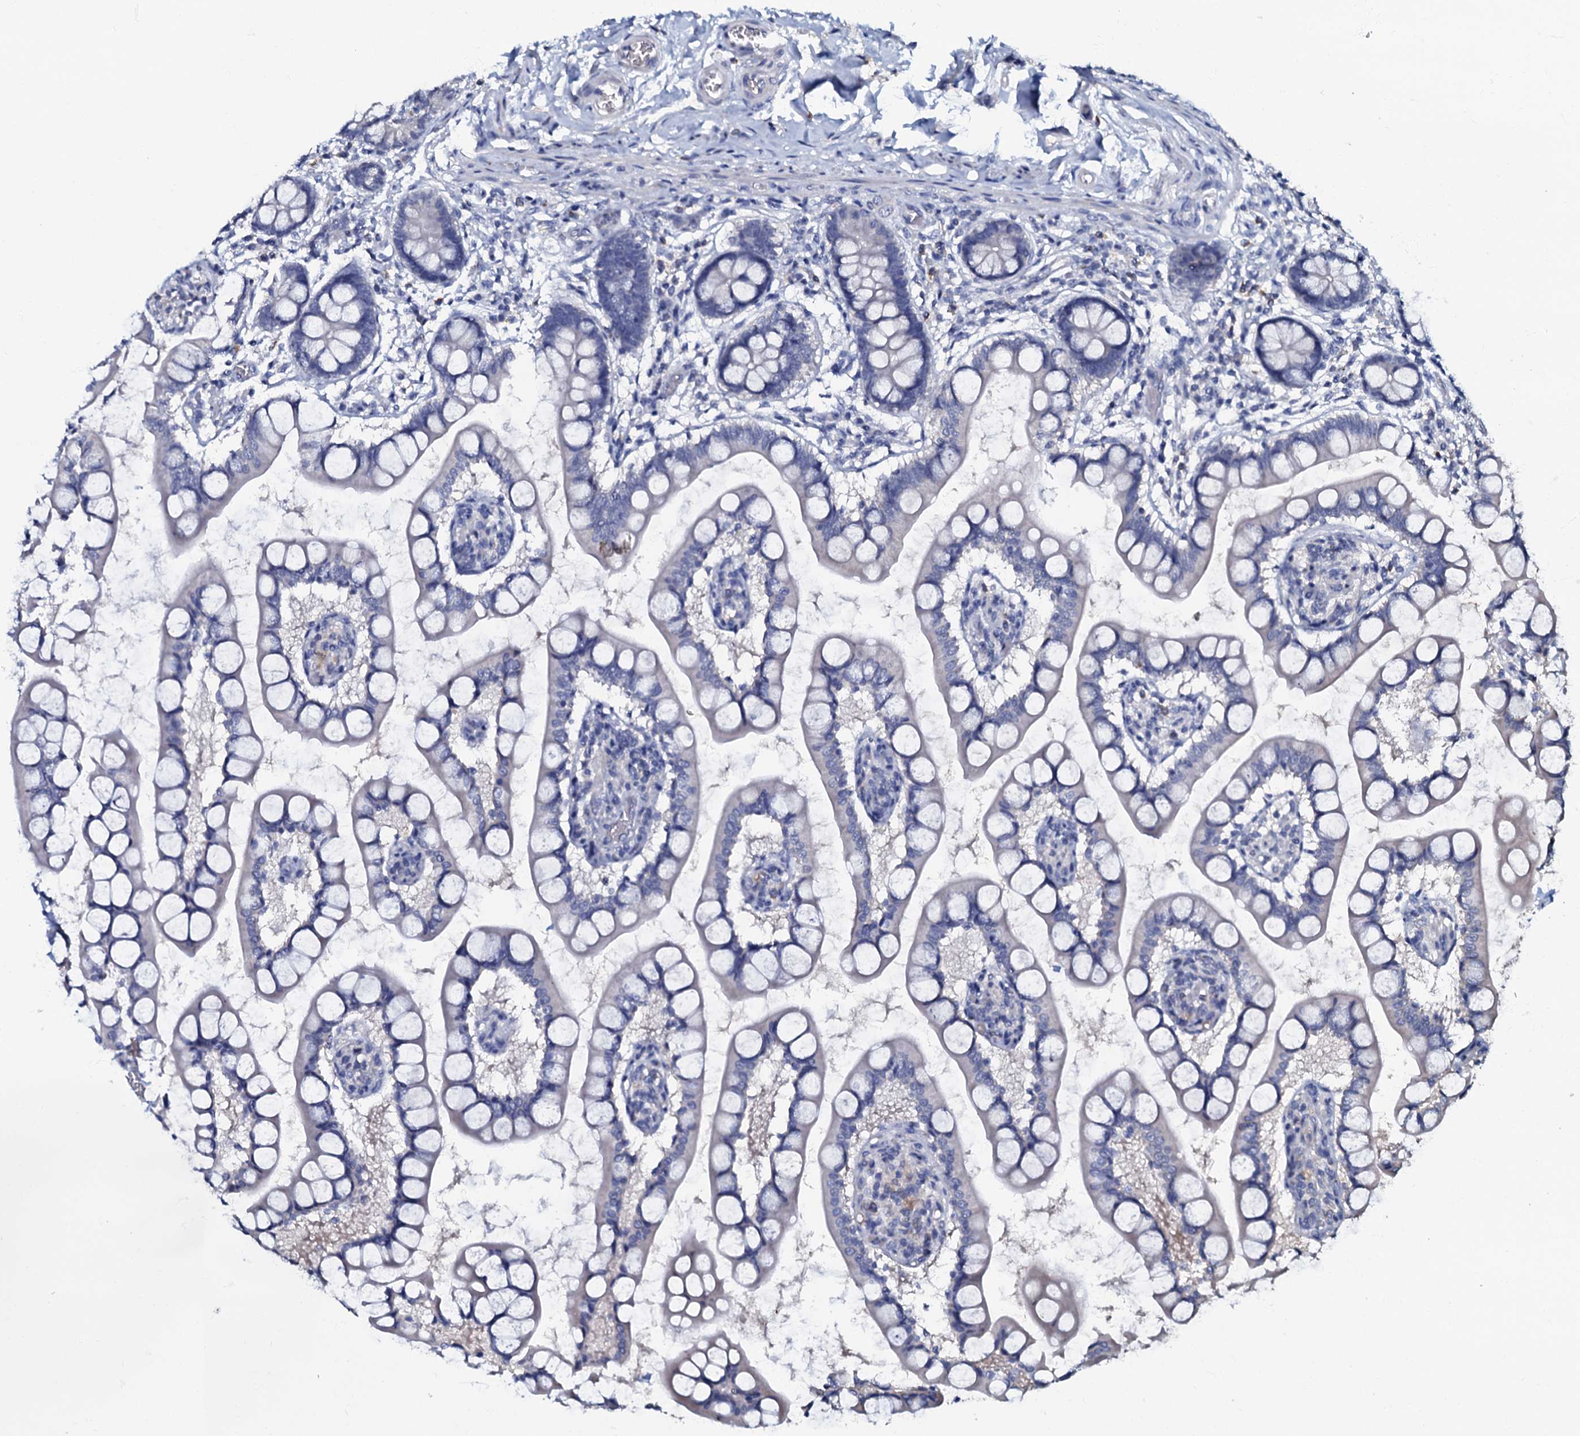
{"staining": {"intensity": "negative", "quantity": "none", "location": "none"}, "tissue": "small intestine", "cell_type": "Glandular cells", "image_type": "normal", "snomed": [{"axis": "morphology", "description": "Normal tissue, NOS"}, {"axis": "topography", "description": "Small intestine"}], "caption": "A photomicrograph of small intestine stained for a protein displays no brown staining in glandular cells.", "gene": "CPNE2", "patient": {"sex": "male", "age": 52}}